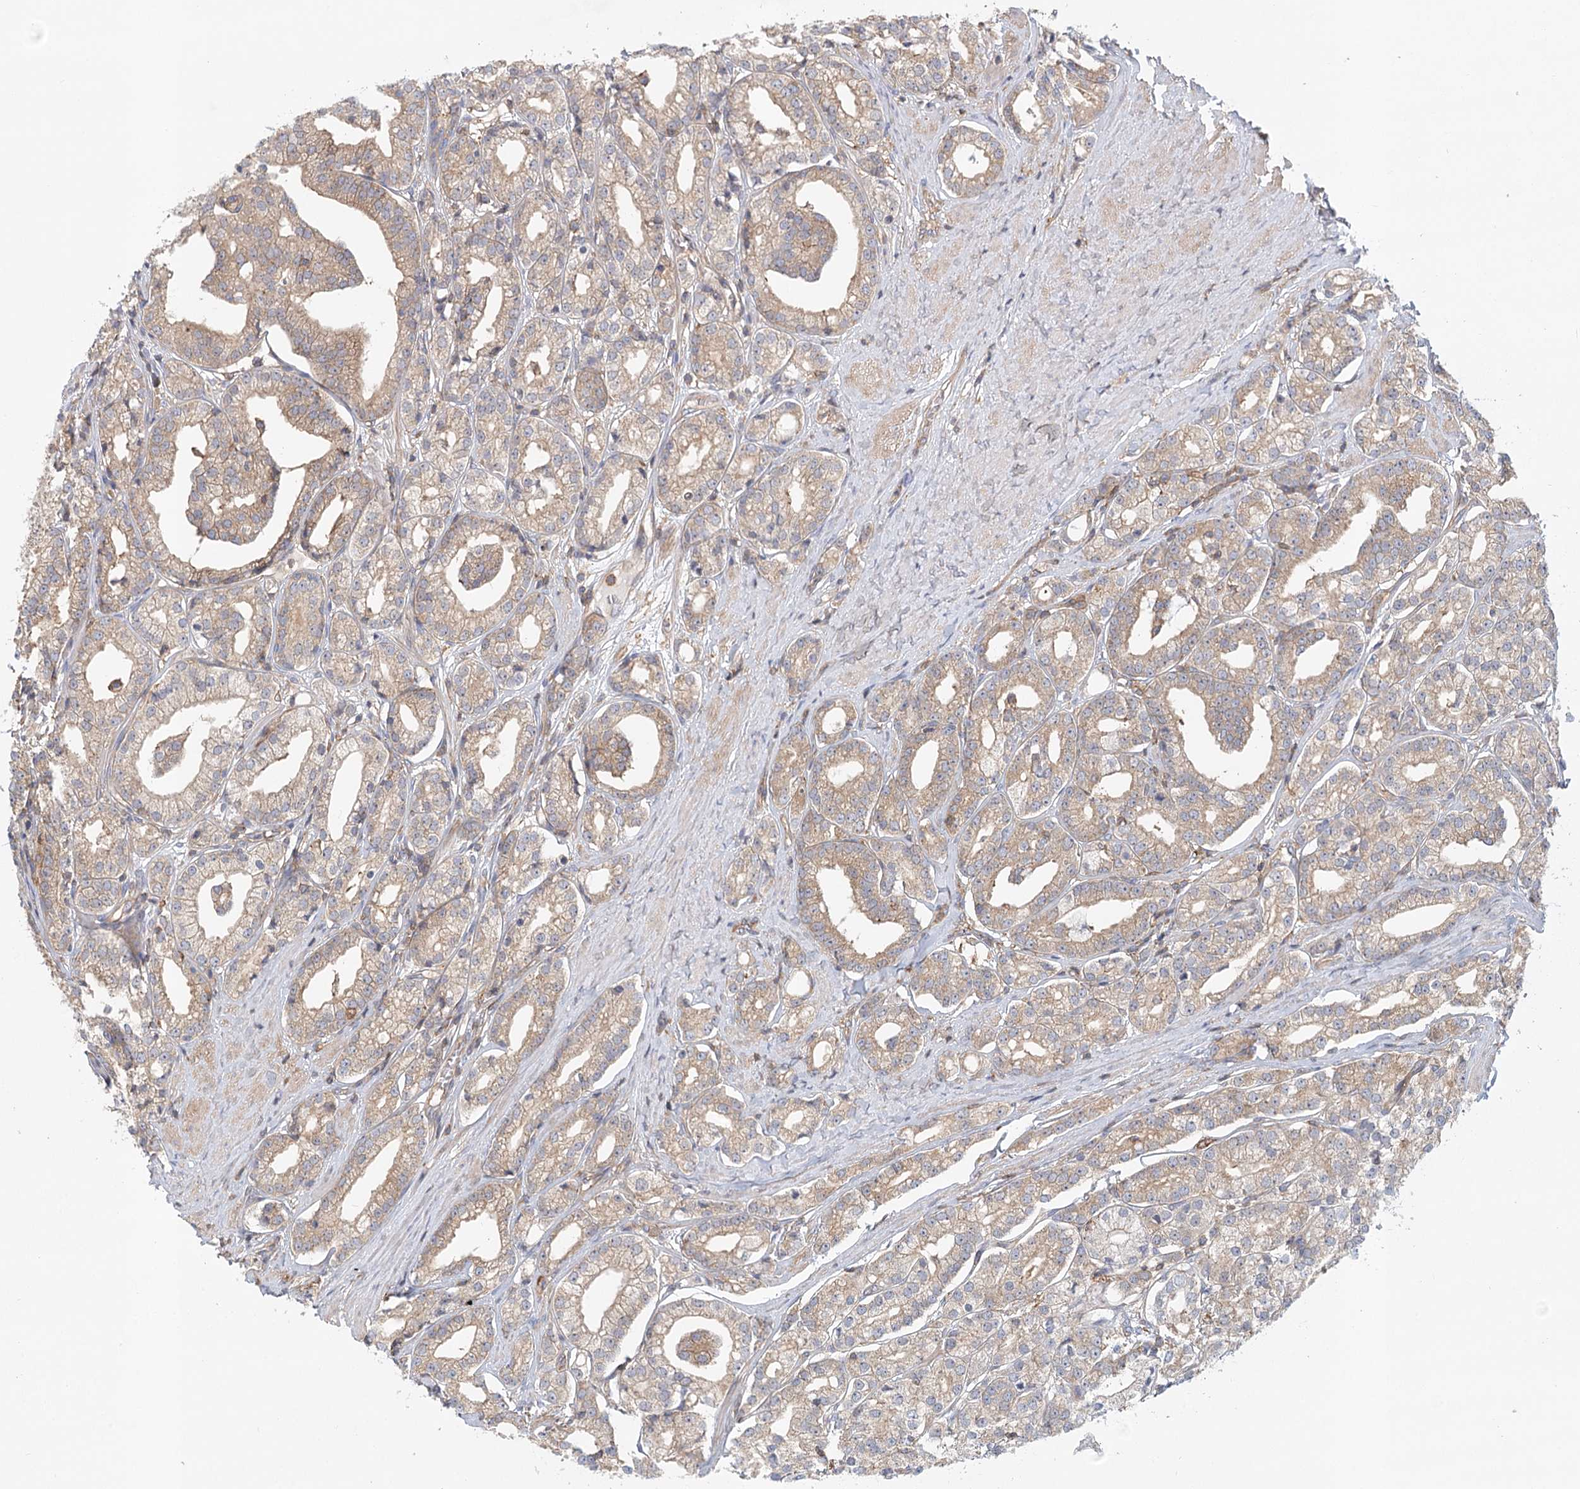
{"staining": {"intensity": "moderate", "quantity": ">75%", "location": "cytoplasmic/membranous"}, "tissue": "prostate cancer", "cell_type": "Tumor cells", "image_type": "cancer", "snomed": [{"axis": "morphology", "description": "Adenocarcinoma, High grade"}, {"axis": "topography", "description": "Prostate"}], "caption": "High-magnification brightfield microscopy of prostate adenocarcinoma (high-grade) stained with DAB (3,3'-diaminobenzidine) (brown) and counterstained with hematoxylin (blue). tumor cells exhibit moderate cytoplasmic/membranous staining is present in about>75% of cells.", "gene": "UMPS", "patient": {"sex": "male", "age": 69}}